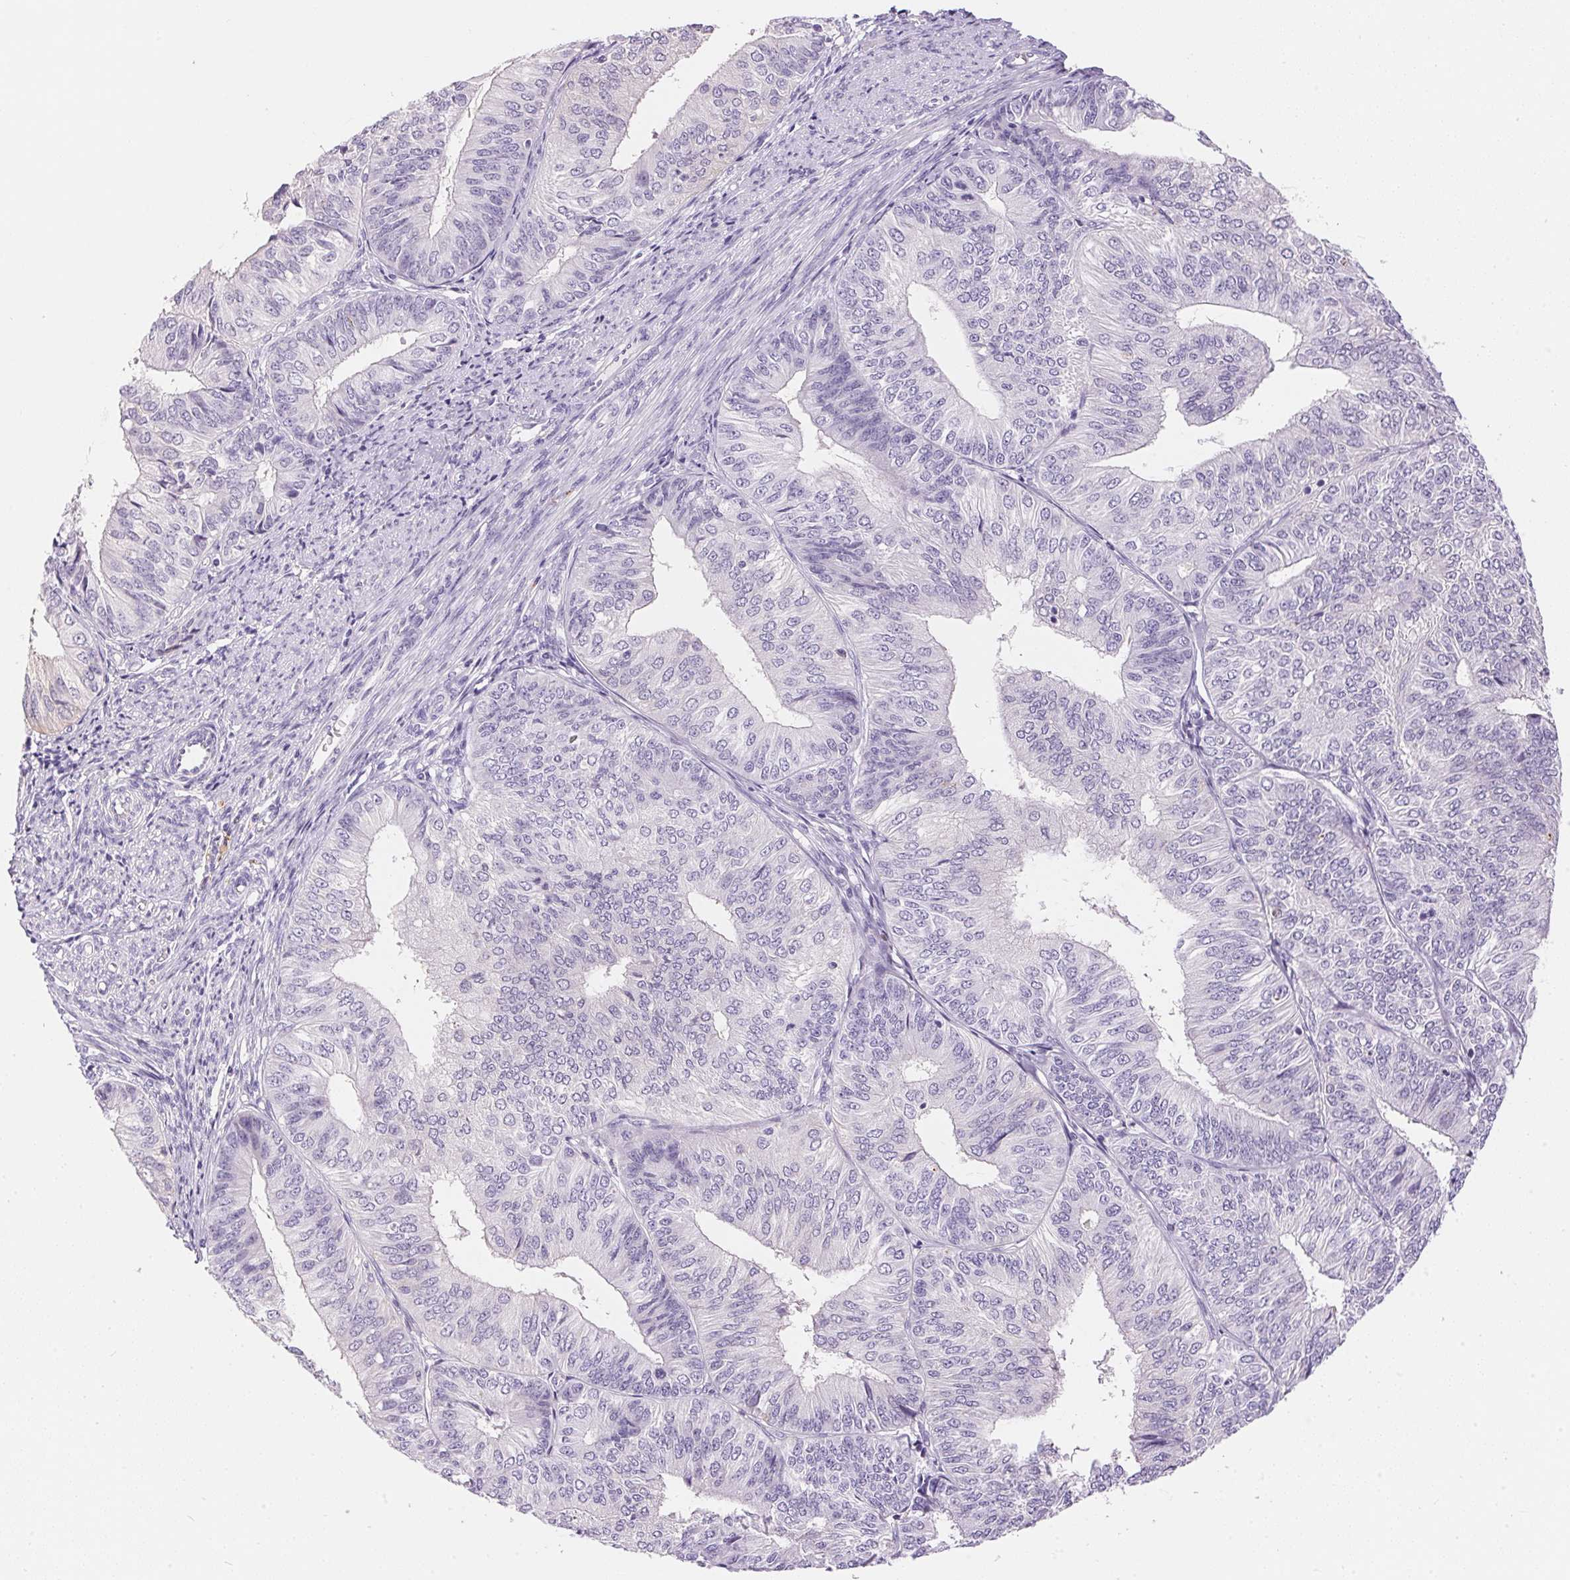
{"staining": {"intensity": "negative", "quantity": "none", "location": "none"}, "tissue": "endometrial cancer", "cell_type": "Tumor cells", "image_type": "cancer", "snomed": [{"axis": "morphology", "description": "Adenocarcinoma, NOS"}, {"axis": "topography", "description": "Endometrium"}], "caption": "This is an IHC photomicrograph of endometrial cancer. There is no expression in tumor cells.", "gene": "PNLIPRP3", "patient": {"sex": "female", "age": 58}}